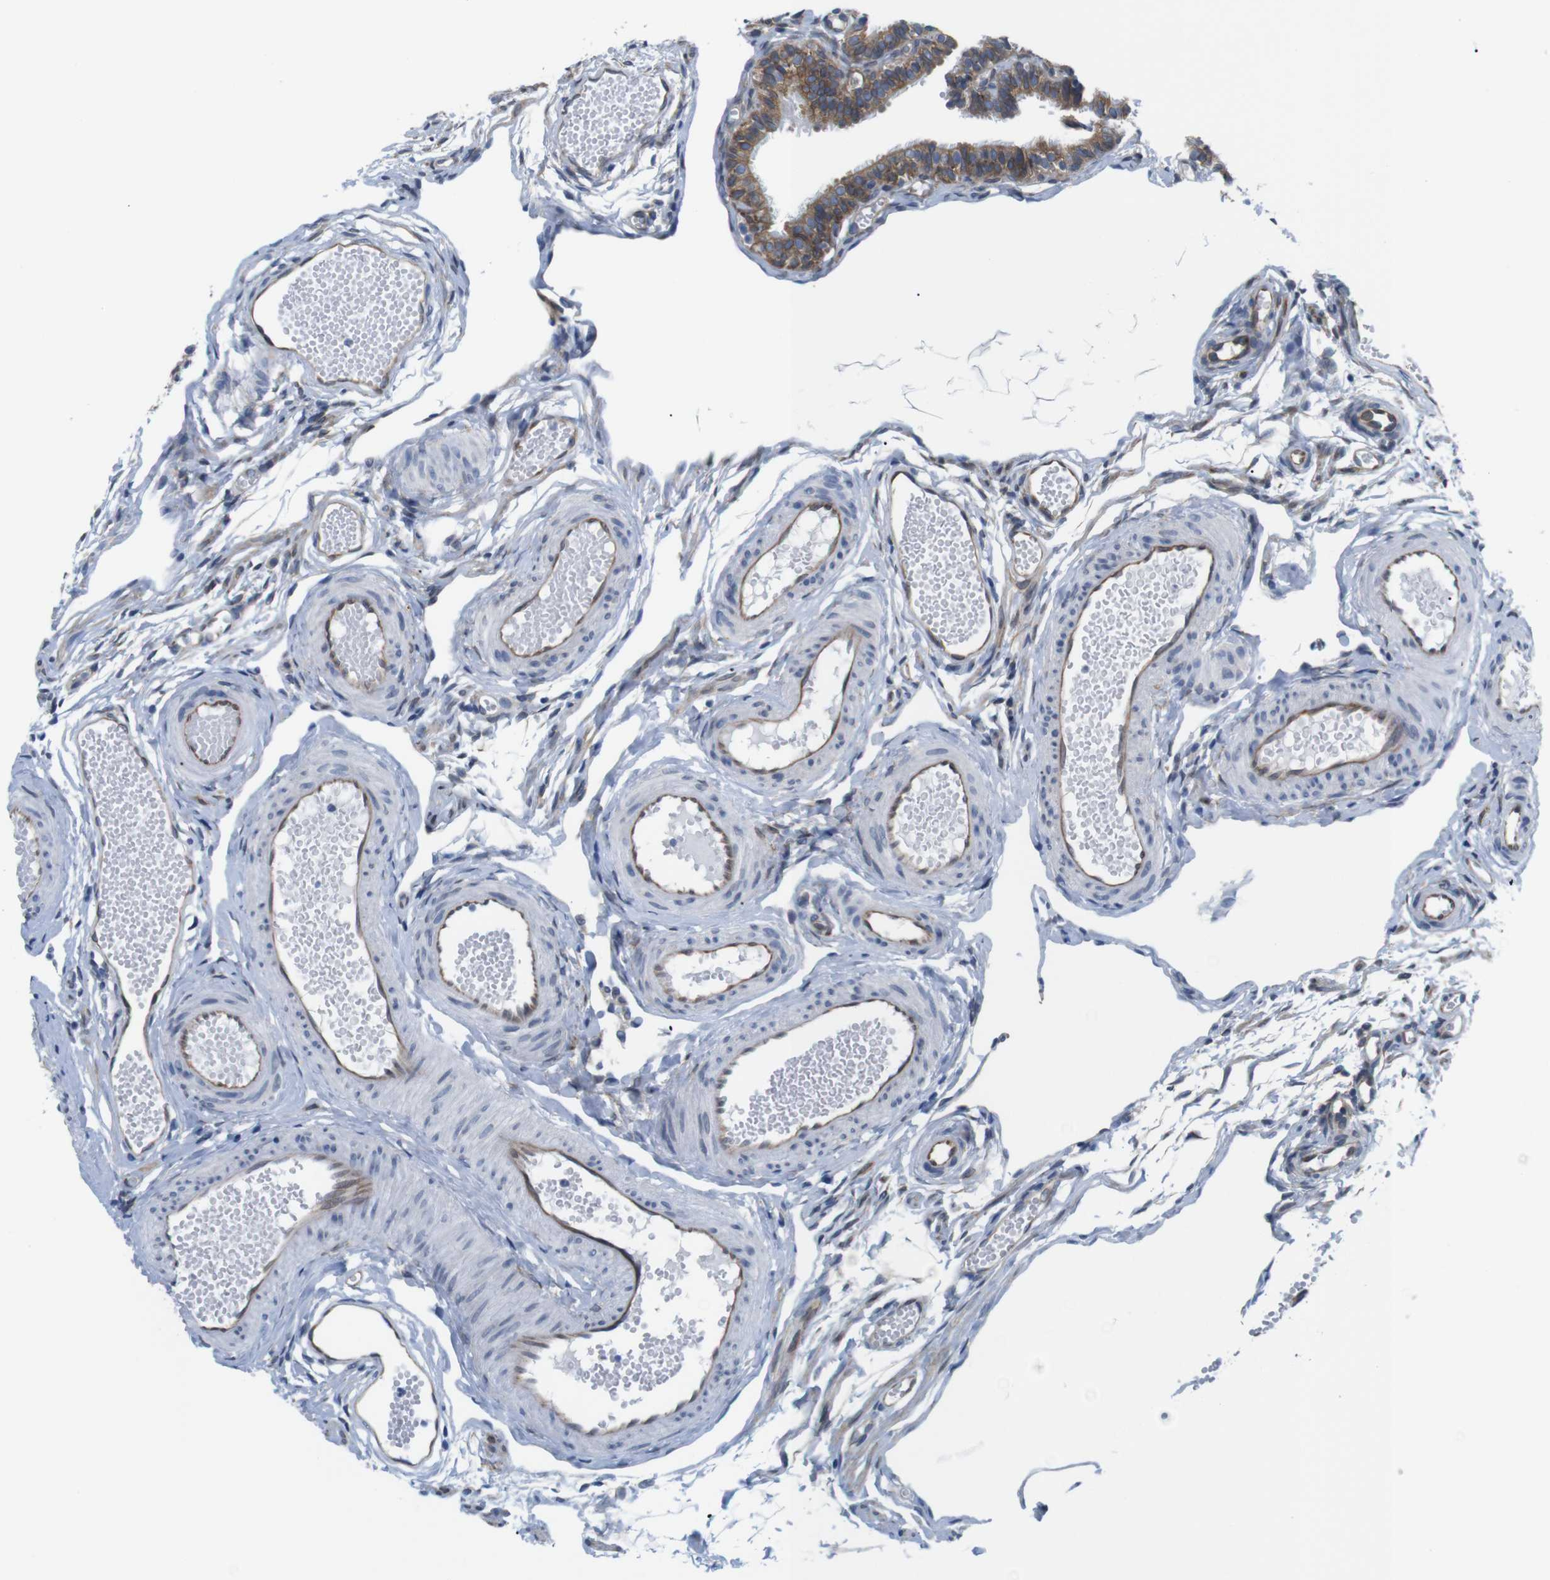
{"staining": {"intensity": "moderate", "quantity": ">75%", "location": "cytoplasmic/membranous"}, "tissue": "fallopian tube", "cell_type": "Glandular cells", "image_type": "normal", "snomed": [{"axis": "morphology", "description": "Normal tissue, NOS"}, {"axis": "topography", "description": "Fallopian tube"}, {"axis": "topography", "description": "Placenta"}], "caption": "Glandular cells display moderate cytoplasmic/membranous positivity in approximately >75% of cells in benign fallopian tube. (IHC, brightfield microscopy, high magnification).", "gene": "HACD3", "patient": {"sex": "female", "age": 34}}